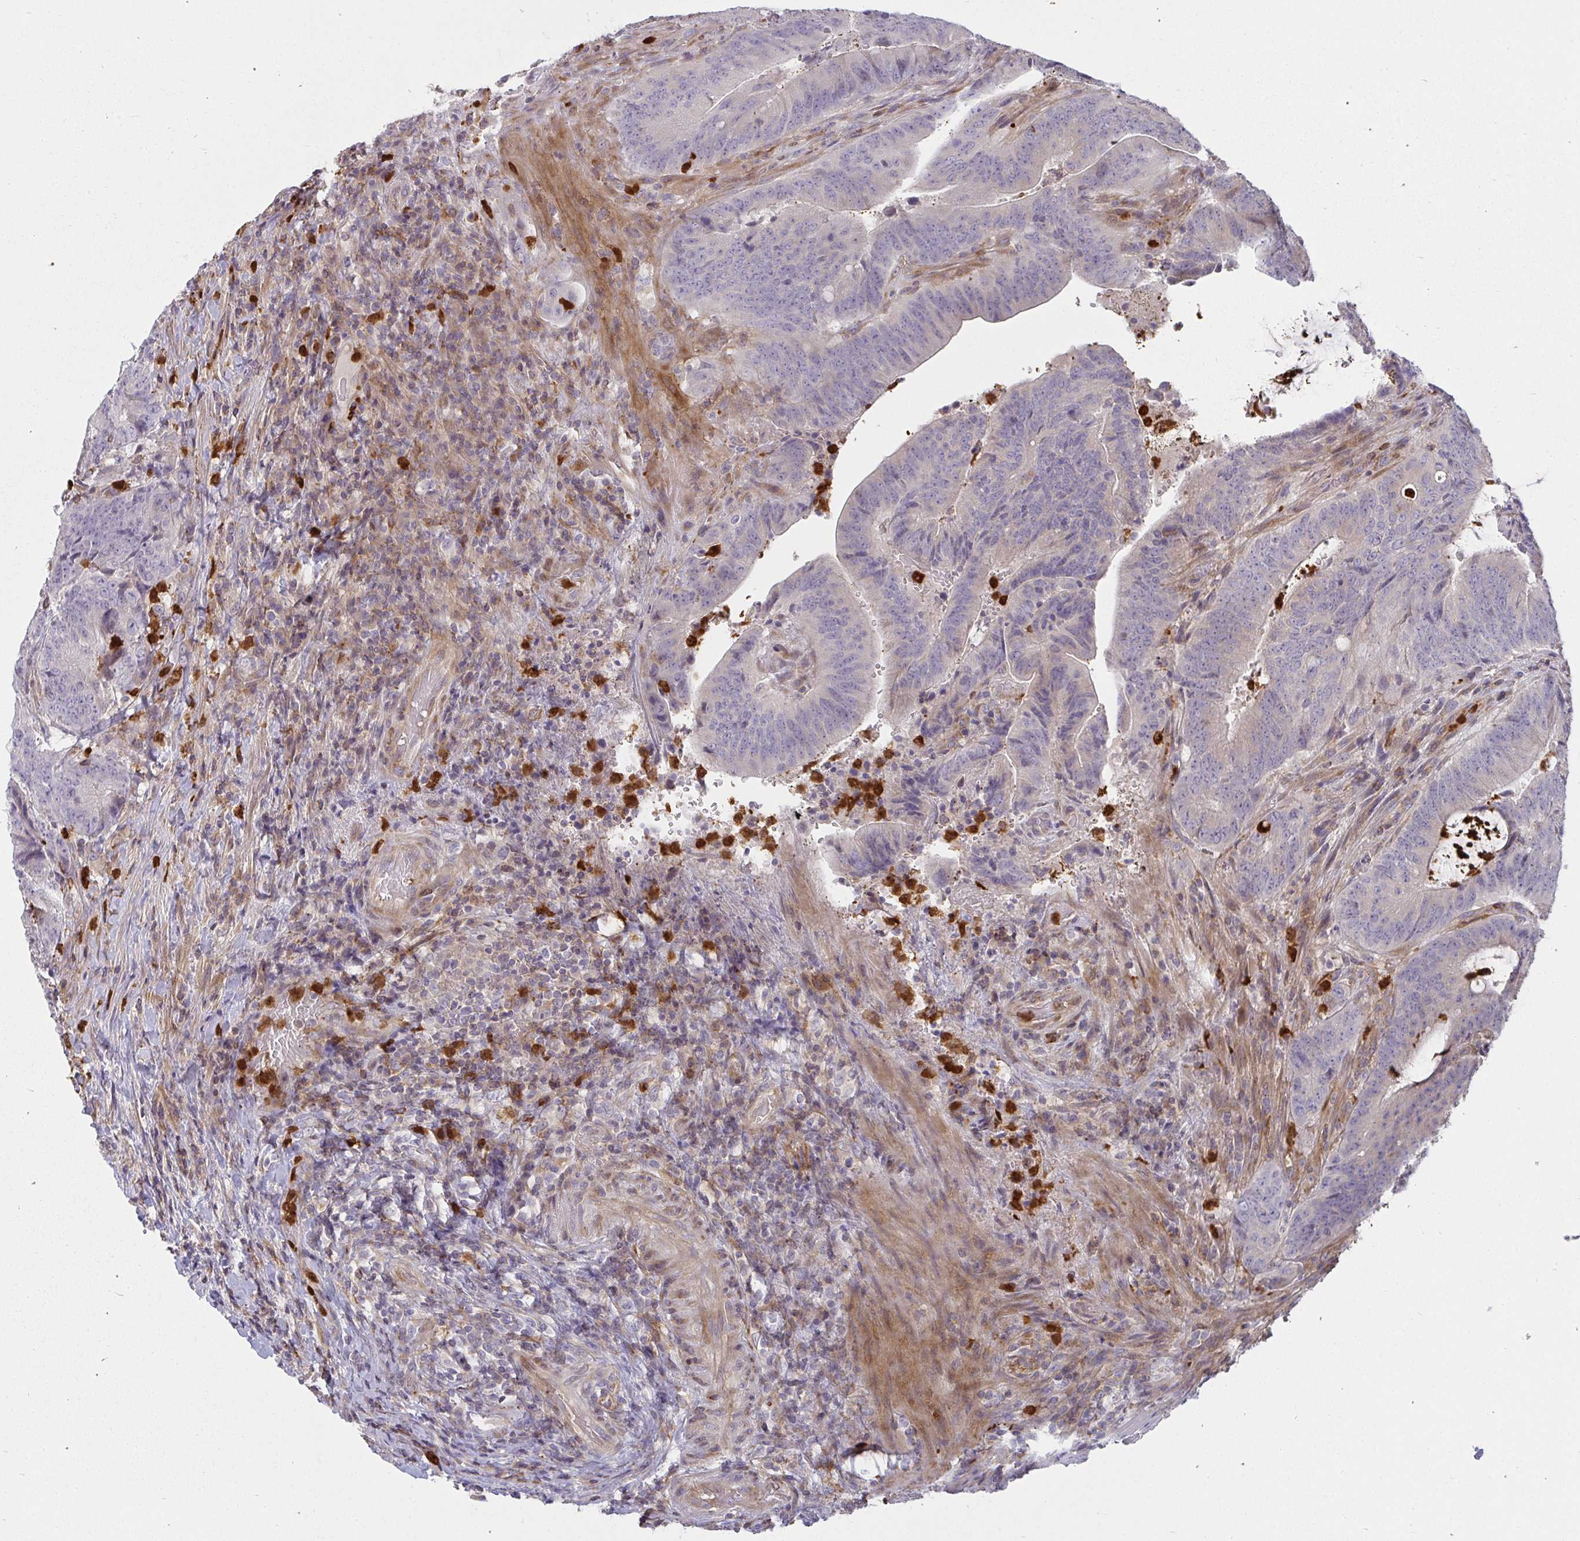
{"staining": {"intensity": "negative", "quantity": "none", "location": "none"}, "tissue": "colorectal cancer", "cell_type": "Tumor cells", "image_type": "cancer", "snomed": [{"axis": "morphology", "description": "Adenocarcinoma, NOS"}, {"axis": "topography", "description": "Colon"}], "caption": "IHC image of human colorectal cancer stained for a protein (brown), which exhibits no expression in tumor cells.", "gene": "CSF3R", "patient": {"sex": "female", "age": 43}}